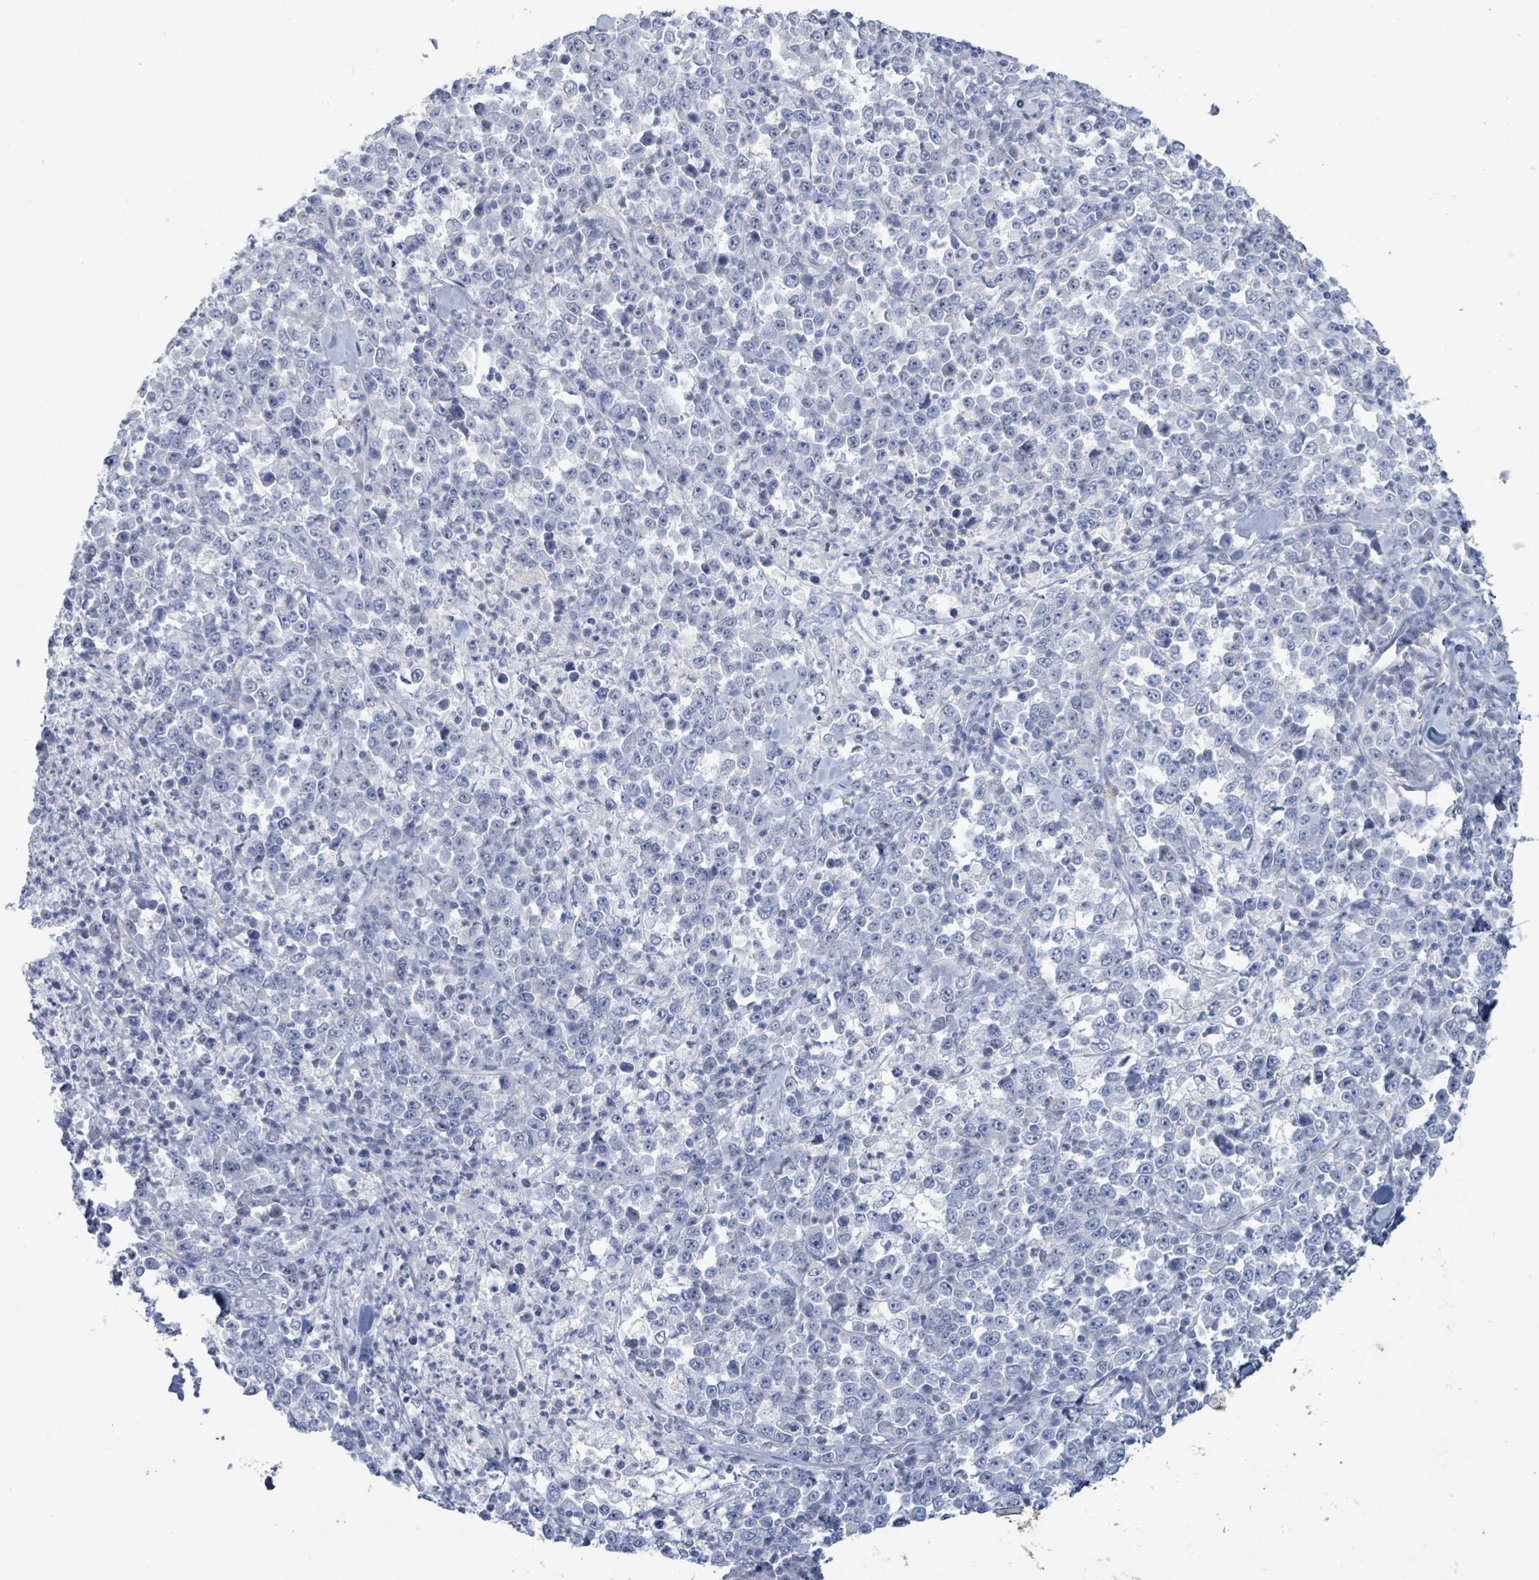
{"staining": {"intensity": "negative", "quantity": "none", "location": "none"}, "tissue": "stomach cancer", "cell_type": "Tumor cells", "image_type": "cancer", "snomed": [{"axis": "morphology", "description": "Normal tissue, NOS"}, {"axis": "morphology", "description": "Adenocarcinoma, NOS"}, {"axis": "topography", "description": "Stomach, upper"}, {"axis": "topography", "description": "Stomach"}], "caption": "Tumor cells show no significant protein staining in stomach cancer (adenocarcinoma). Nuclei are stained in blue.", "gene": "PKLR", "patient": {"sex": "male", "age": 59}}